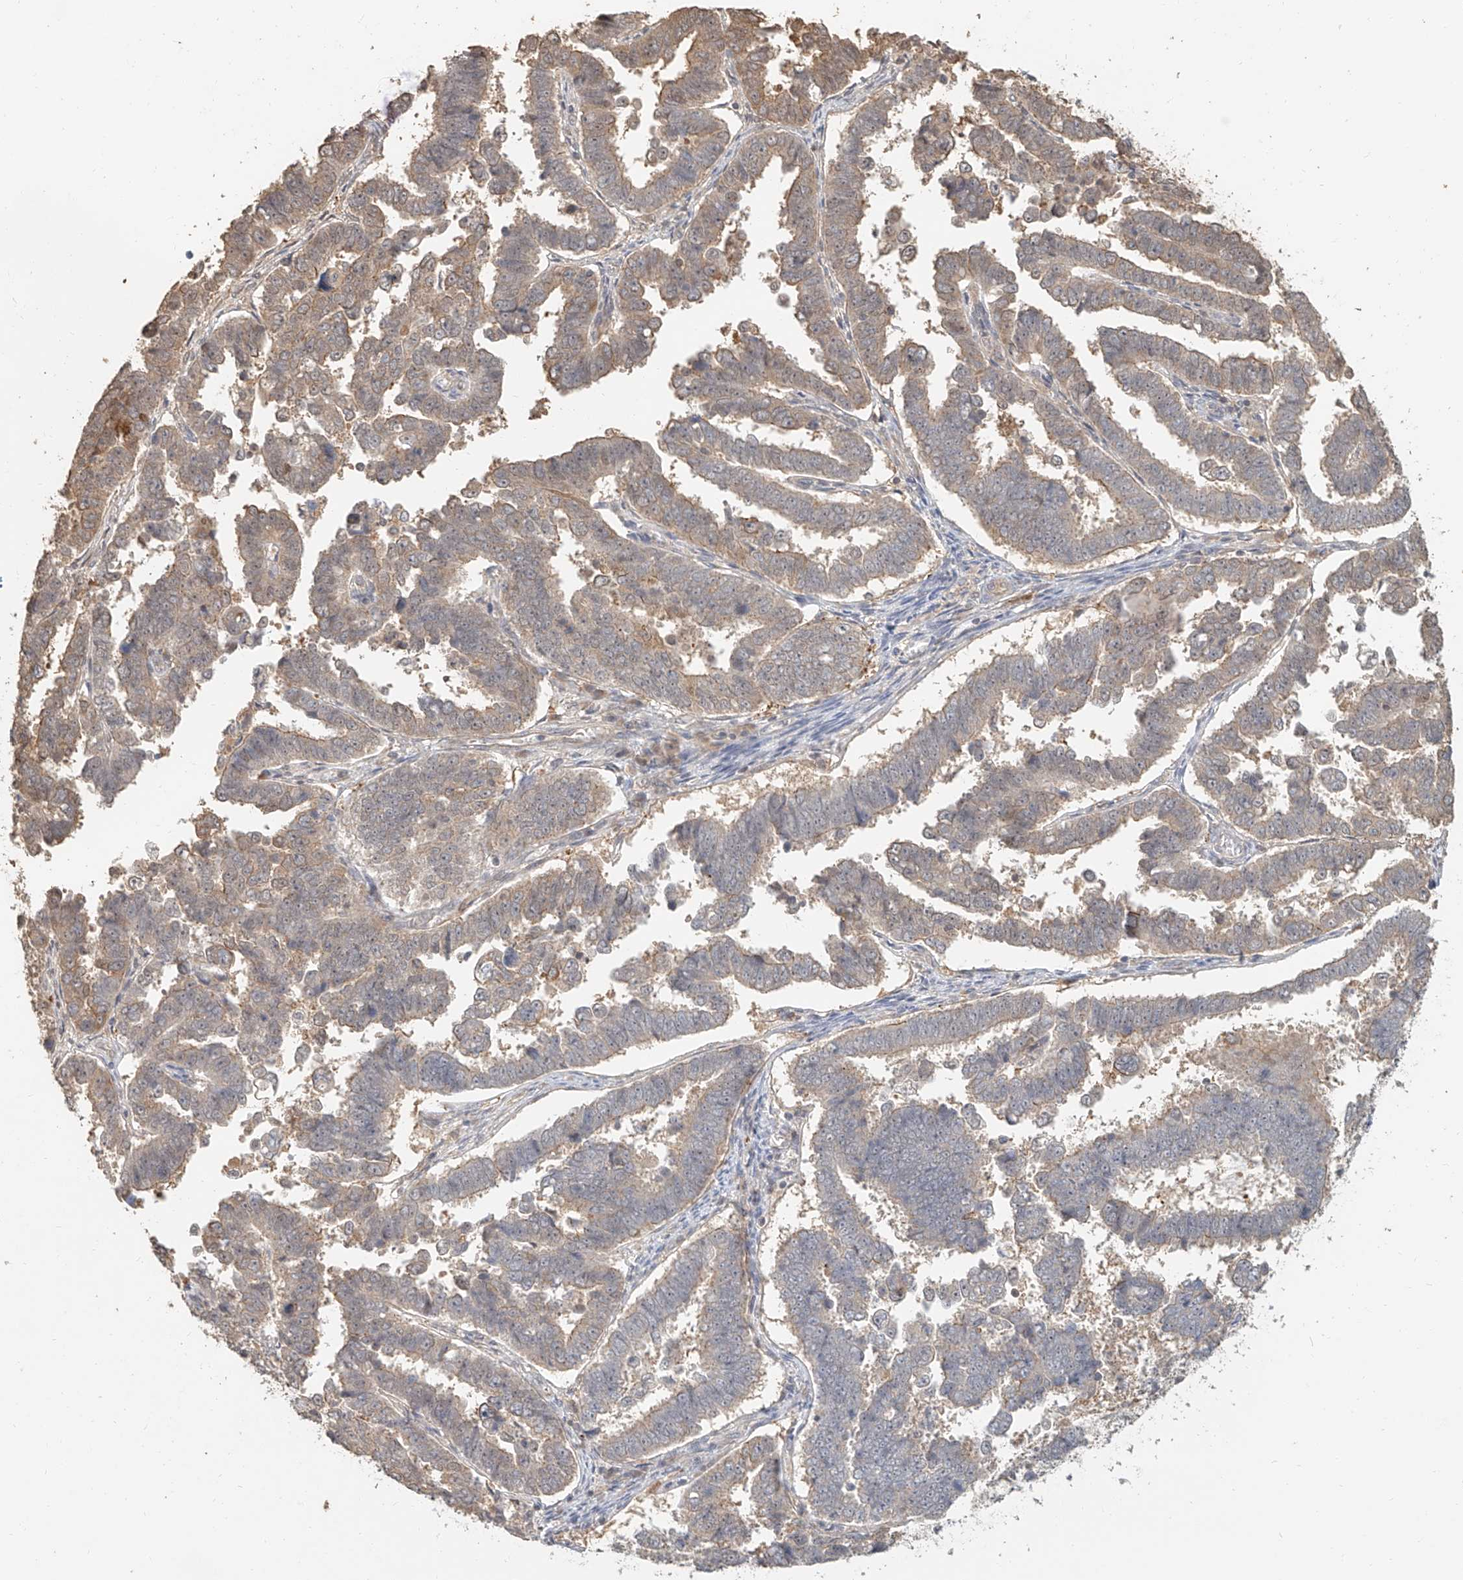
{"staining": {"intensity": "weak", "quantity": "25%-75%", "location": "cytoplasmic/membranous"}, "tissue": "endometrial cancer", "cell_type": "Tumor cells", "image_type": "cancer", "snomed": [{"axis": "morphology", "description": "Adenocarcinoma, NOS"}, {"axis": "topography", "description": "Endometrium"}], "caption": "Endometrial cancer stained with immunohistochemistry (IHC) reveals weak cytoplasmic/membranous expression in about 25%-75% of tumor cells. The protein of interest is shown in brown color, while the nuclei are stained blue.", "gene": "NAP1L1", "patient": {"sex": "female", "age": 75}}